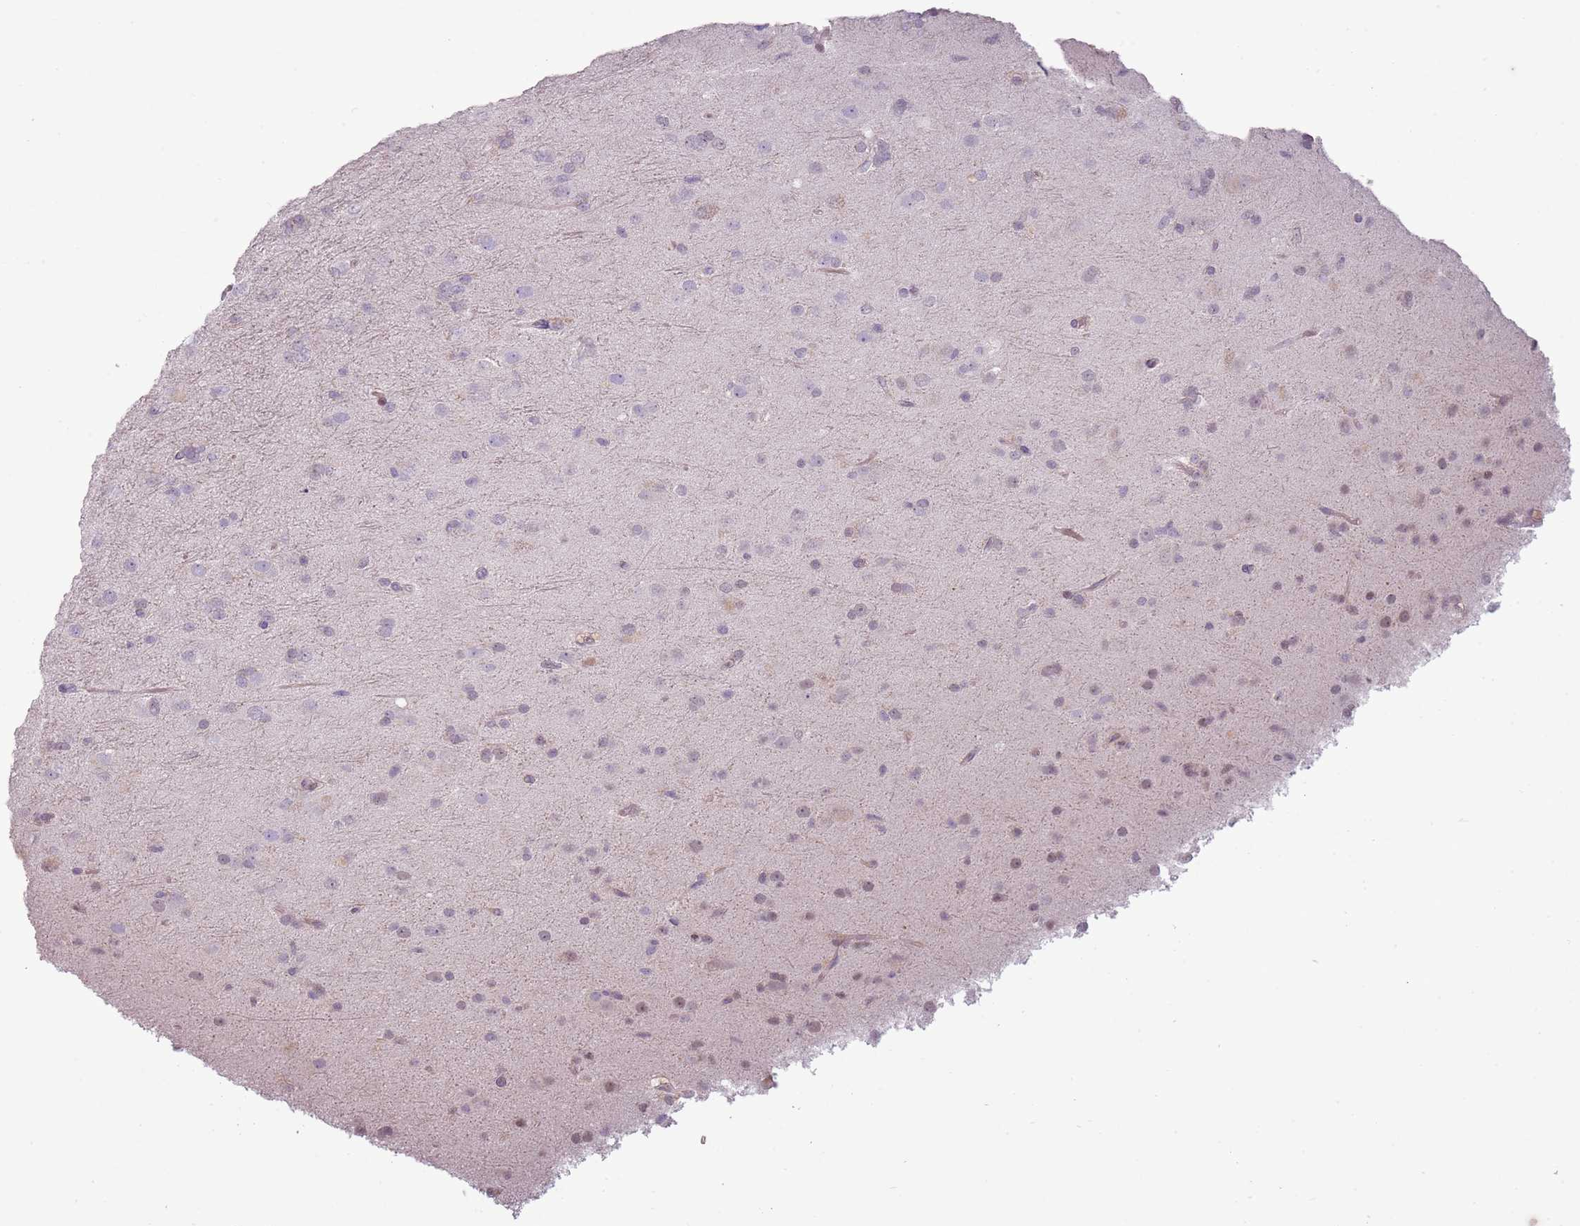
{"staining": {"intensity": "negative", "quantity": "none", "location": "none"}, "tissue": "glioma", "cell_type": "Tumor cells", "image_type": "cancer", "snomed": [{"axis": "morphology", "description": "Glioma, malignant, Low grade"}, {"axis": "topography", "description": "Brain"}], "caption": "An image of human glioma is negative for staining in tumor cells. (Brightfield microscopy of DAB (3,3'-diaminobenzidine) immunohistochemistry at high magnification).", "gene": "ZNF583", "patient": {"sex": "male", "age": 65}}